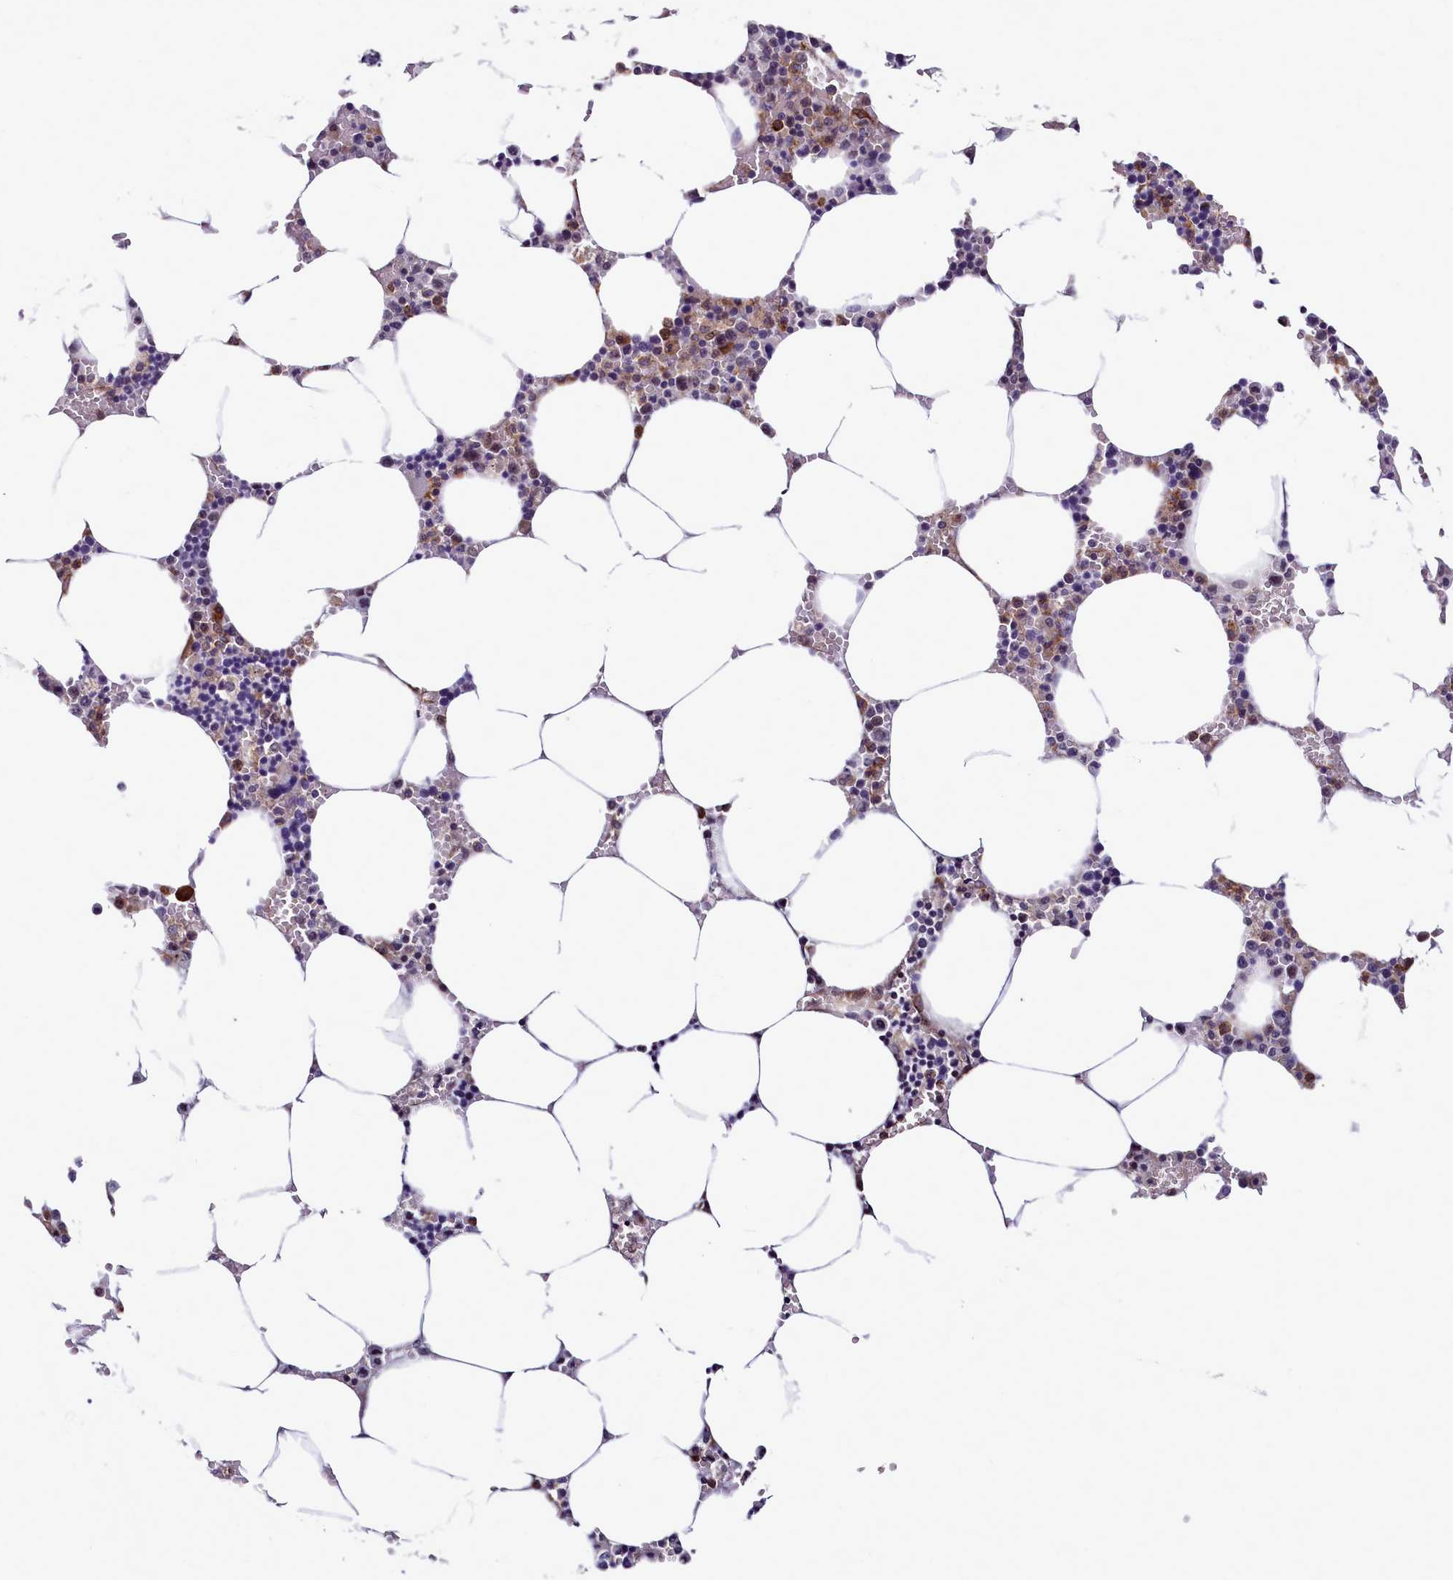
{"staining": {"intensity": "moderate", "quantity": "<25%", "location": "cytoplasmic/membranous"}, "tissue": "bone marrow", "cell_type": "Hematopoietic cells", "image_type": "normal", "snomed": [{"axis": "morphology", "description": "Normal tissue, NOS"}, {"axis": "topography", "description": "Bone marrow"}], "caption": "Immunohistochemistry (IHC) (DAB) staining of unremarkable bone marrow displays moderate cytoplasmic/membranous protein staining in about <25% of hematopoietic cells.", "gene": "BCAR1", "patient": {"sex": "male", "age": 70}}